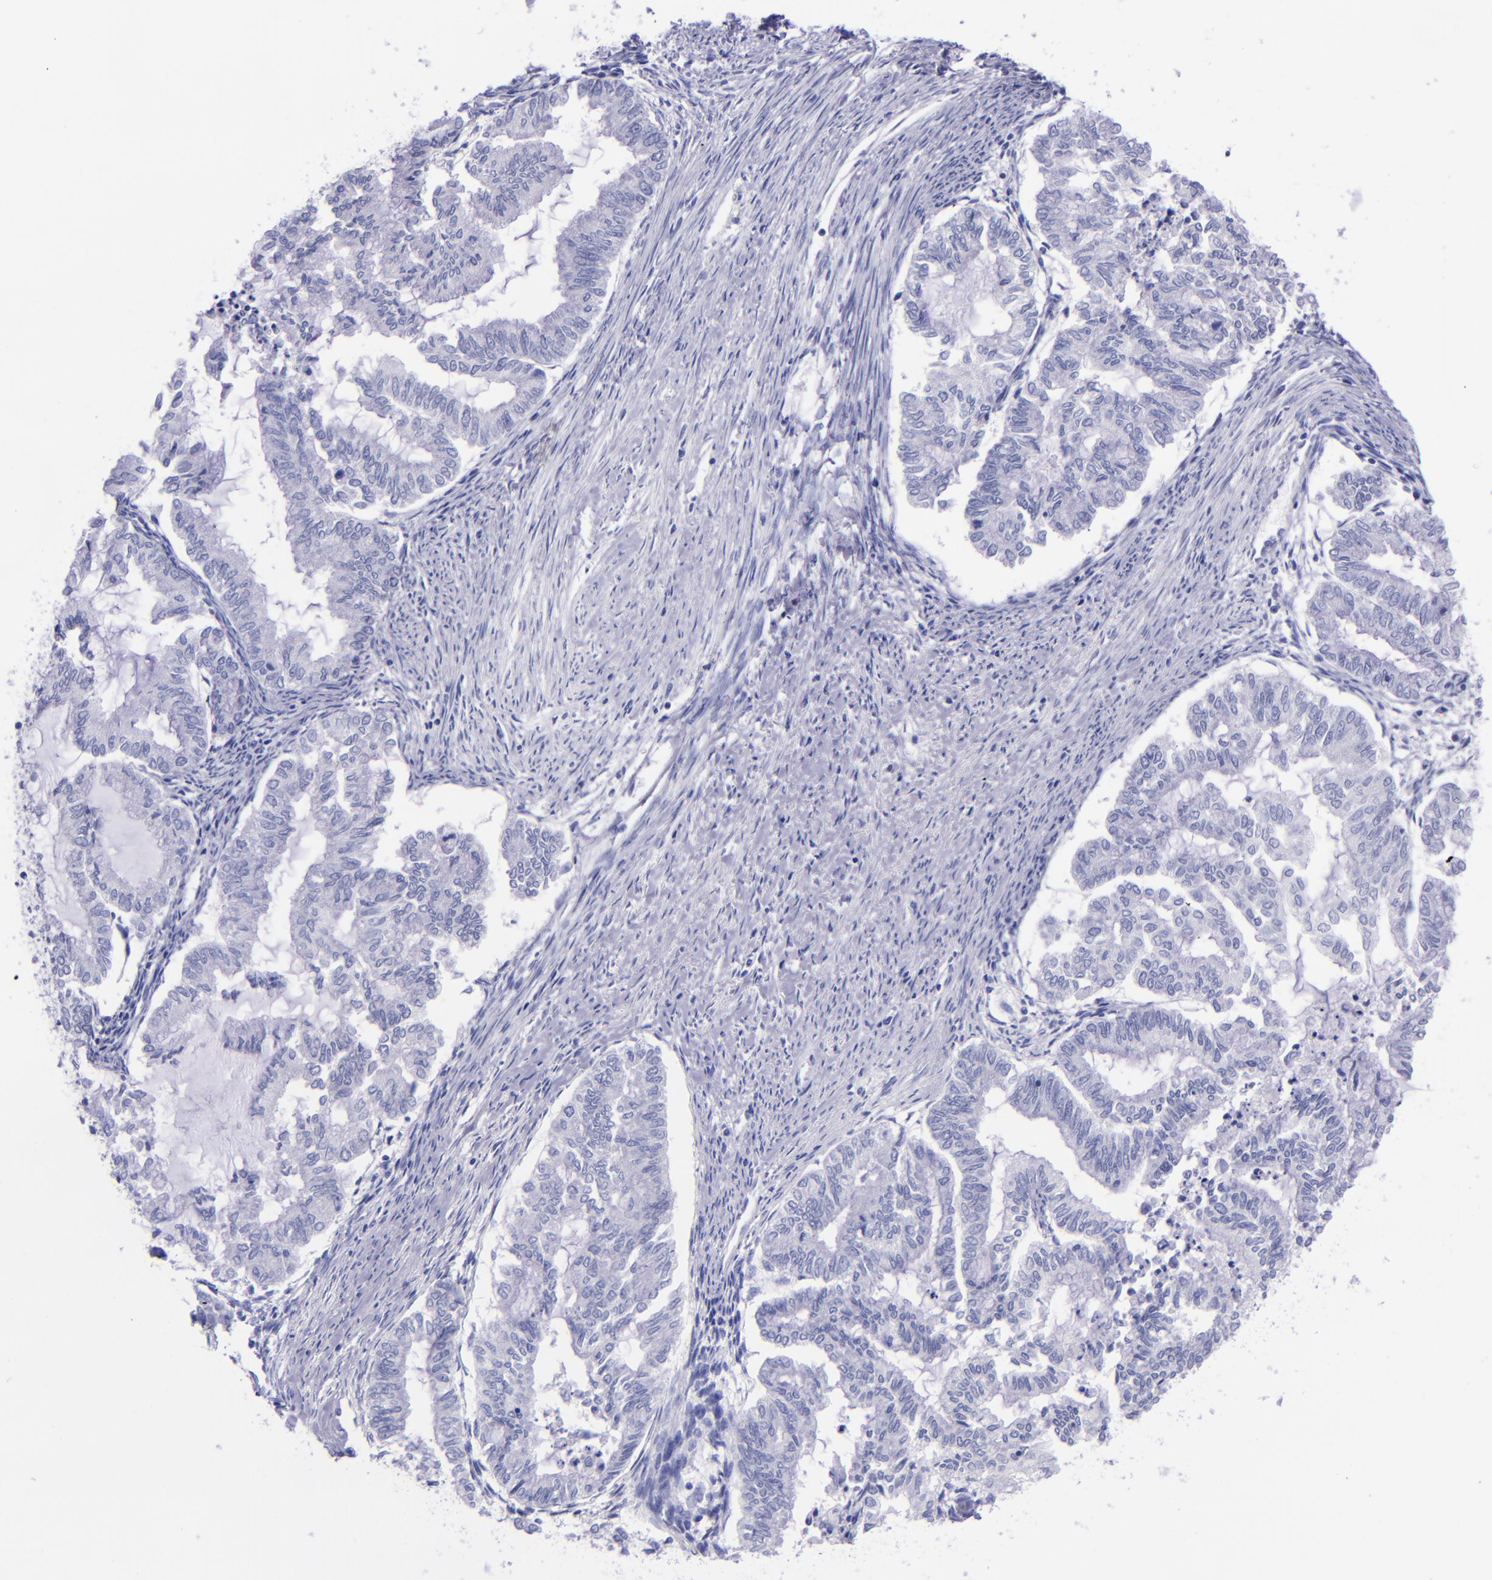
{"staining": {"intensity": "negative", "quantity": "none", "location": "none"}, "tissue": "endometrial cancer", "cell_type": "Tumor cells", "image_type": "cancer", "snomed": [{"axis": "morphology", "description": "Adenocarcinoma, NOS"}, {"axis": "topography", "description": "Endometrium"}], "caption": "High power microscopy photomicrograph of an immunohistochemistry (IHC) photomicrograph of endometrial cancer (adenocarcinoma), revealing no significant positivity in tumor cells.", "gene": "MBP", "patient": {"sex": "female", "age": 79}}